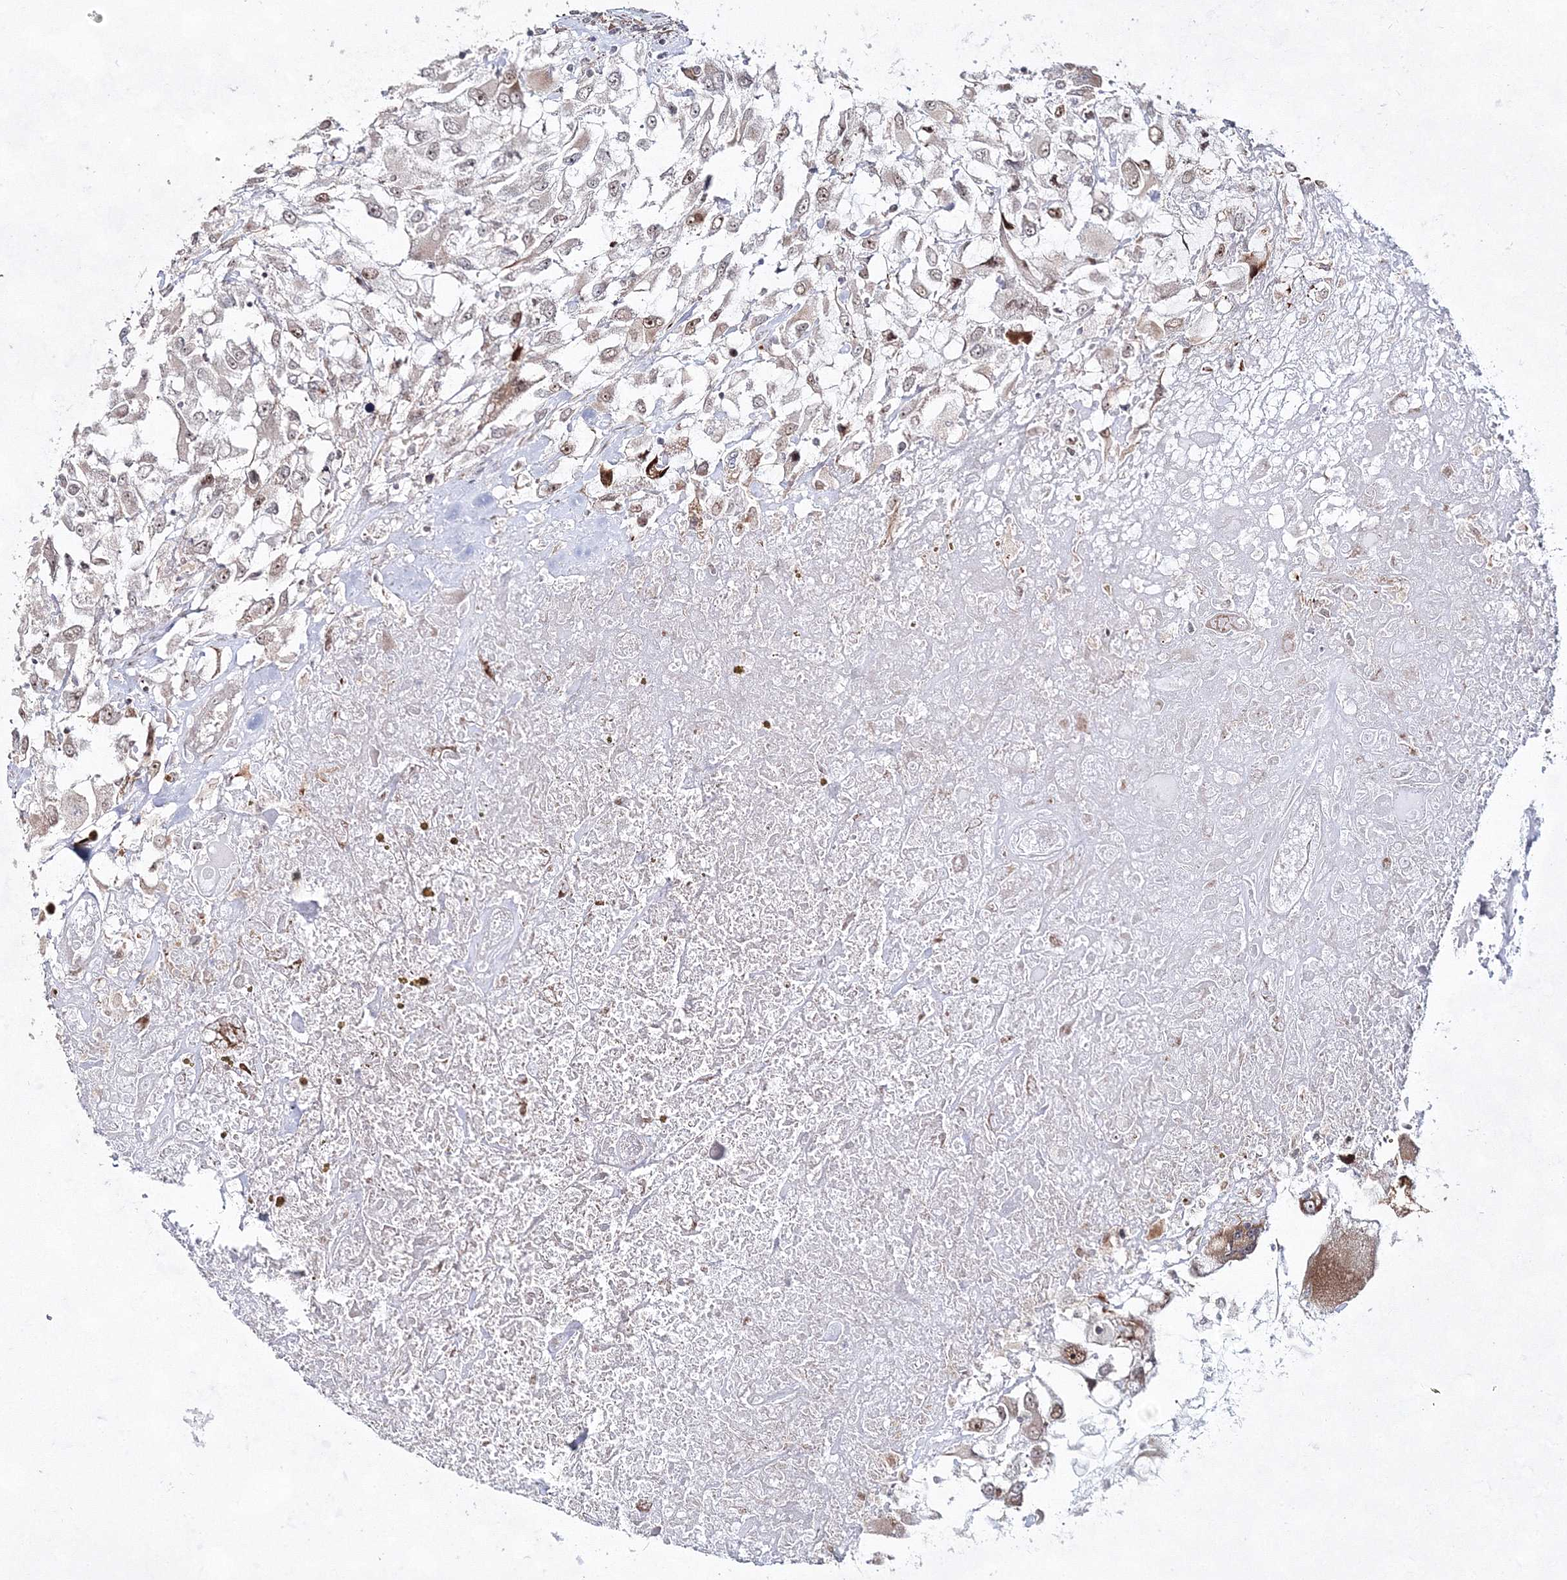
{"staining": {"intensity": "weak", "quantity": "<25%", "location": "nuclear"}, "tissue": "renal cancer", "cell_type": "Tumor cells", "image_type": "cancer", "snomed": [{"axis": "morphology", "description": "Adenocarcinoma, NOS"}, {"axis": "topography", "description": "Kidney"}], "caption": "DAB (3,3'-diaminobenzidine) immunohistochemical staining of renal cancer (adenocarcinoma) shows no significant positivity in tumor cells.", "gene": "SNIP1", "patient": {"sex": "female", "age": 52}}